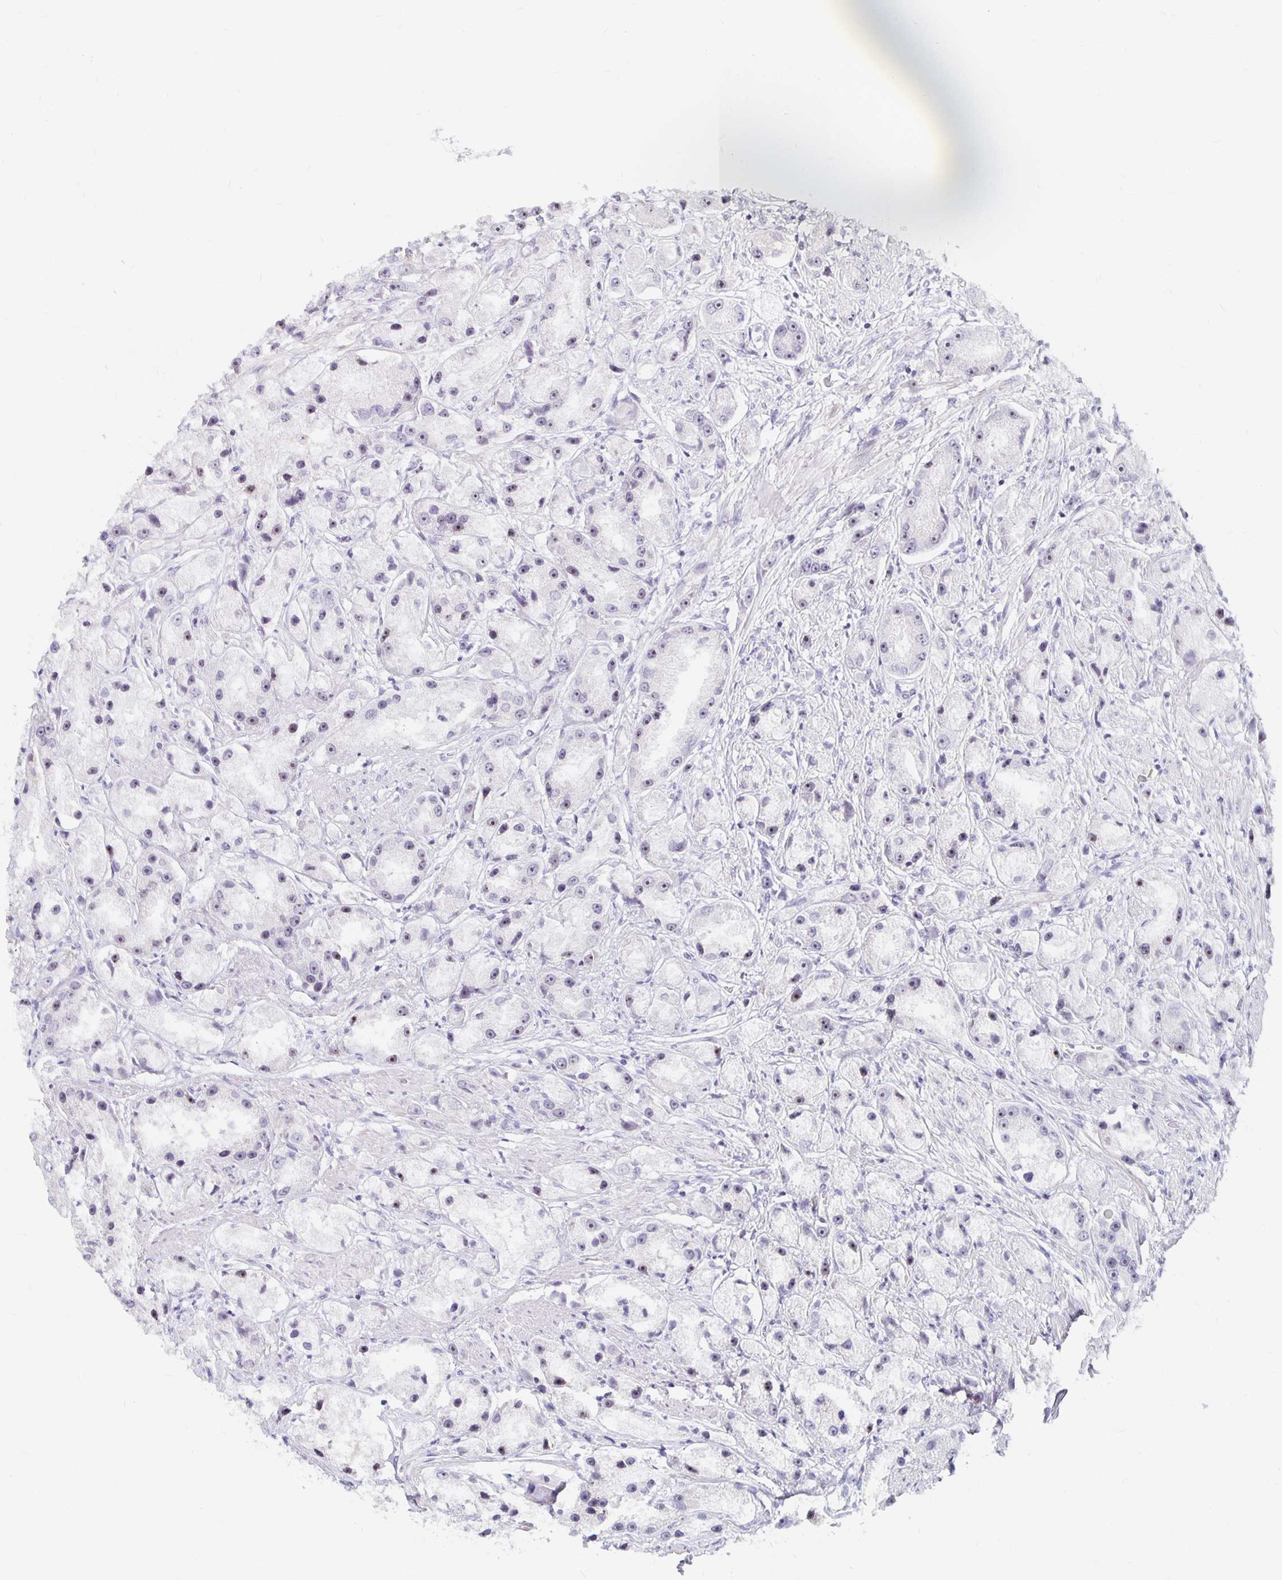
{"staining": {"intensity": "weak", "quantity": "<25%", "location": "nuclear"}, "tissue": "prostate cancer", "cell_type": "Tumor cells", "image_type": "cancer", "snomed": [{"axis": "morphology", "description": "Adenocarcinoma, High grade"}, {"axis": "topography", "description": "Prostate"}], "caption": "Immunohistochemical staining of human prostate cancer shows no significant expression in tumor cells.", "gene": "NUP85", "patient": {"sex": "male", "age": 67}}